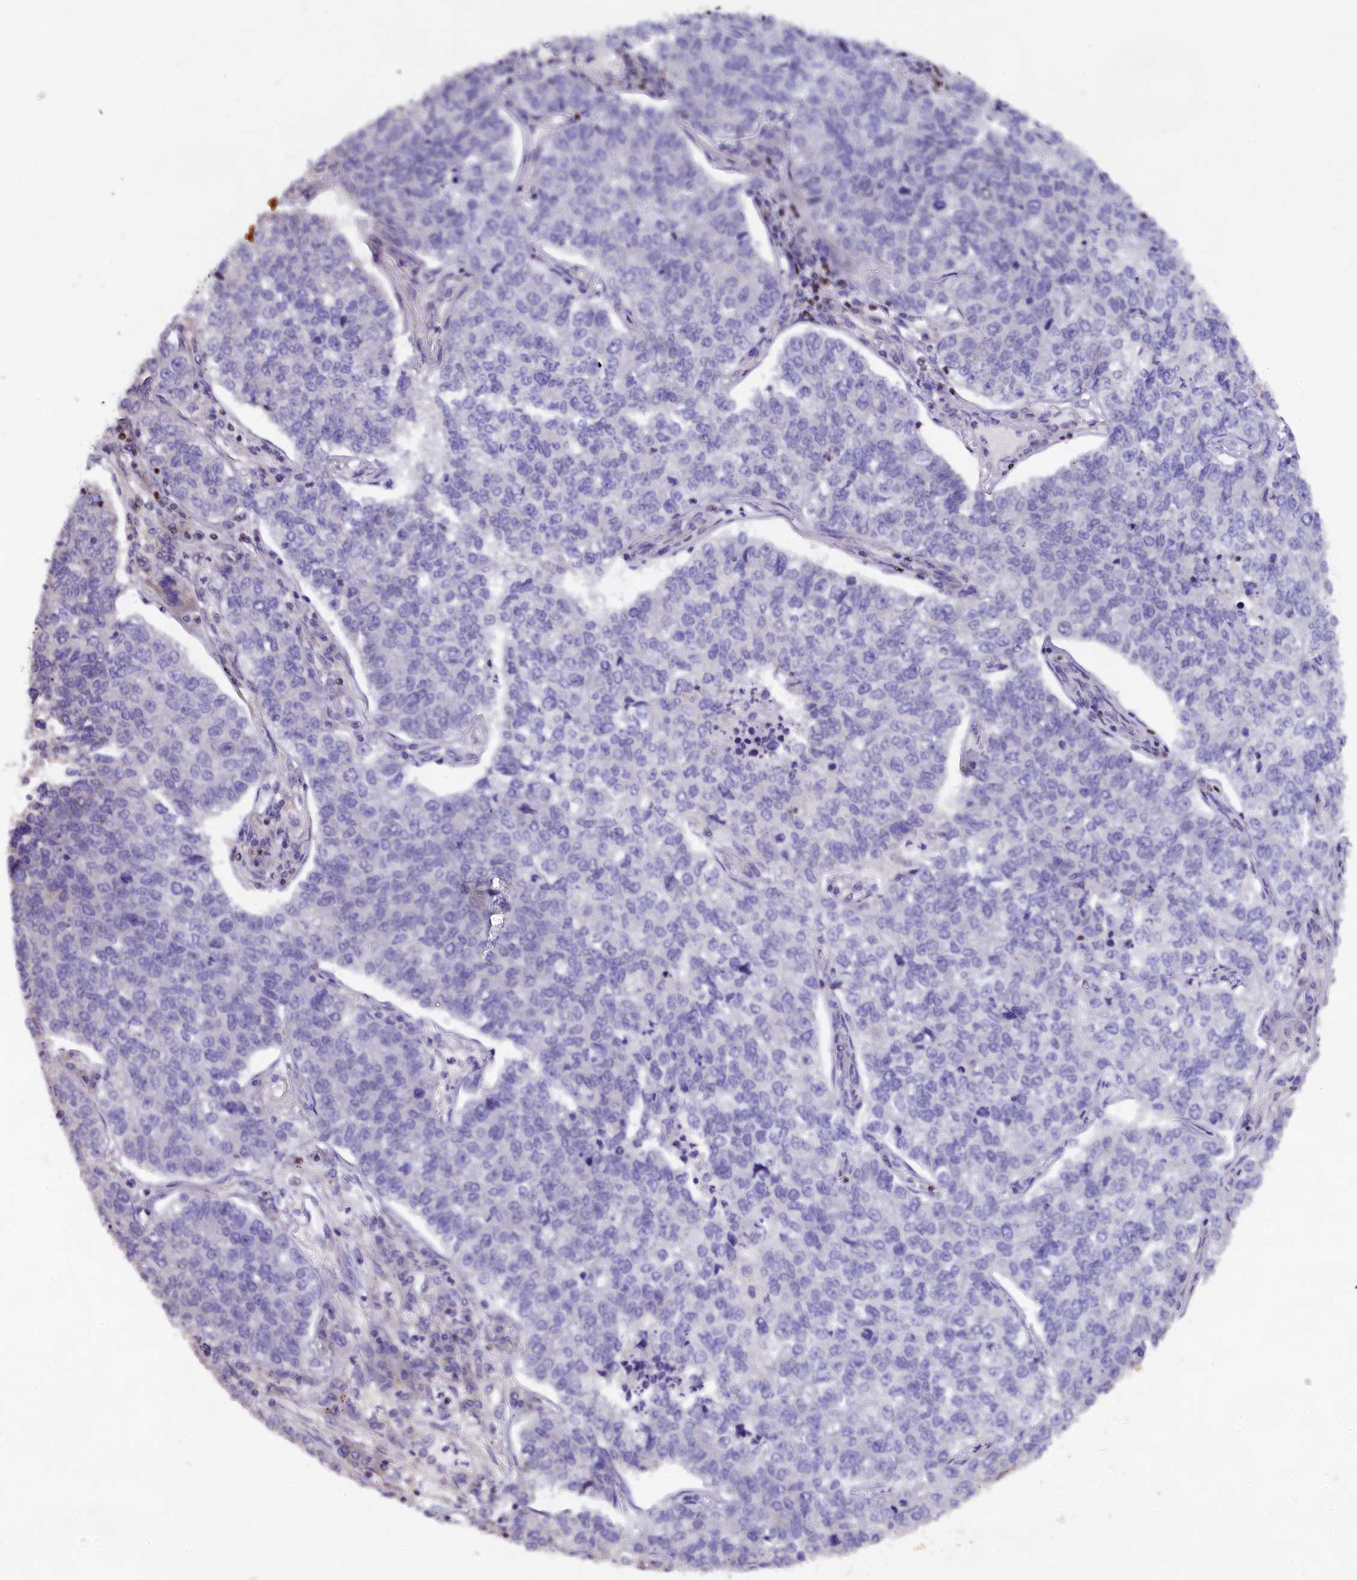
{"staining": {"intensity": "negative", "quantity": "none", "location": "none"}, "tissue": "lung cancer", "cell_type": "Tumor cells", "image_type": "cancer", "snomed": [{"axis": "morphology", "description": "Adenocarcinoma, NOS"}, {"axis": "topography", "description": "Lung"}], "caption": "Immunohistochemistry (IHC) histopathology image of human lung cancer stained for a protein (brown), which reveals no staining in tumor cells.", "gene": "SP4", "patient": {"sex": "male", "age": 49}}